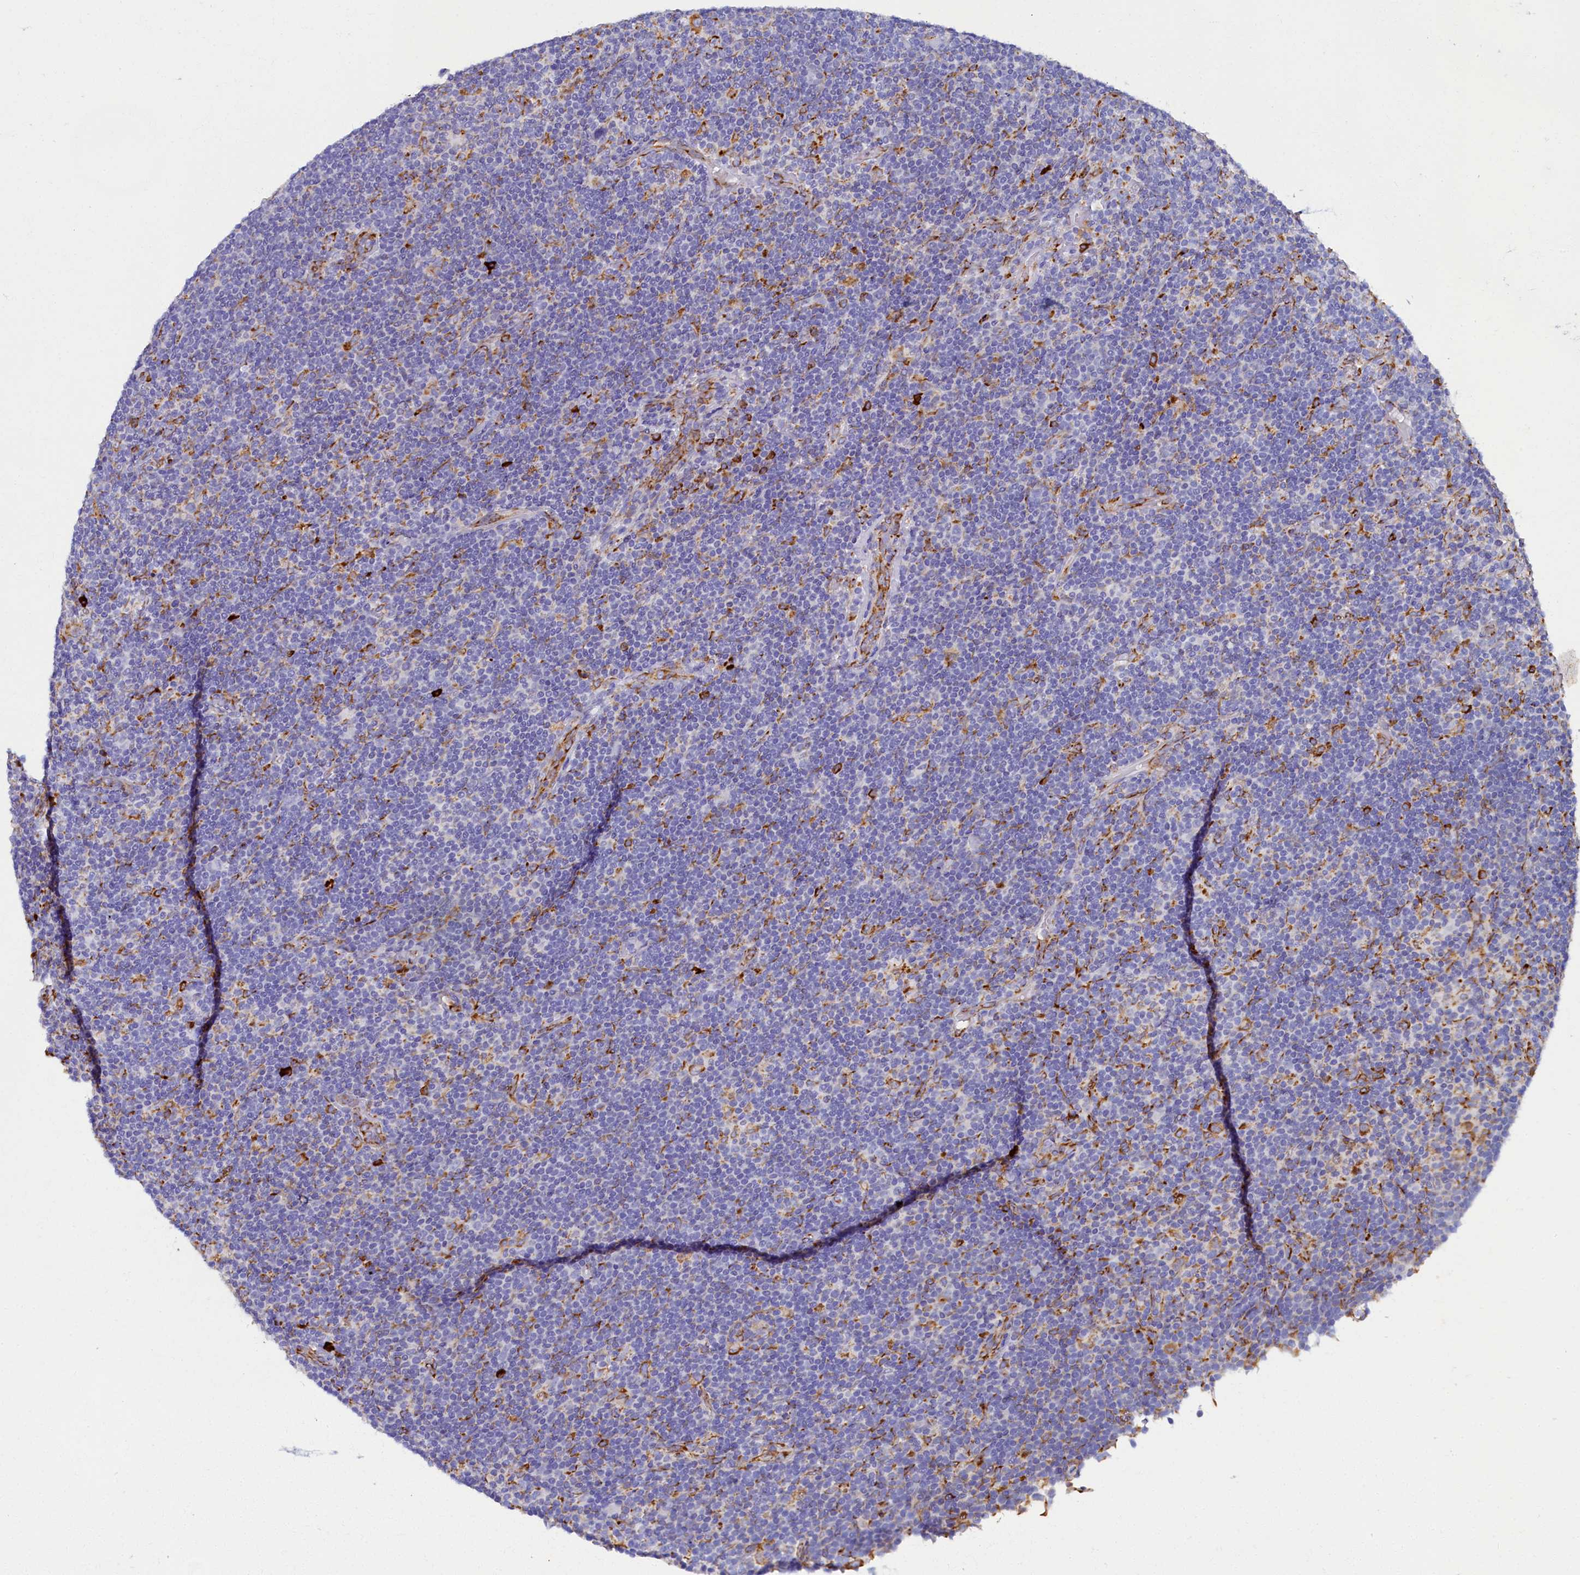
{"staining": {"intensity": "negative", "quantity": "none", "location": "none"}, "tissue": "lymphoma", "cell_type": "Tumor cells", "image_type": "cancer", "snomed": [{"axis": "morphology", "description": "Hodgkin's disease, NOS"}, {"axis": "topography", "description": "Lymph node"}], "caption": "This micrograph is of lymphoma stained with immunohistochemistry (IHC) to label a protein in brown with the nuclei are counter-stained blue. There is no positivity in tumor cells.", "gene": "TMEM18", "patient": {"sex": "female", "age": 57}}